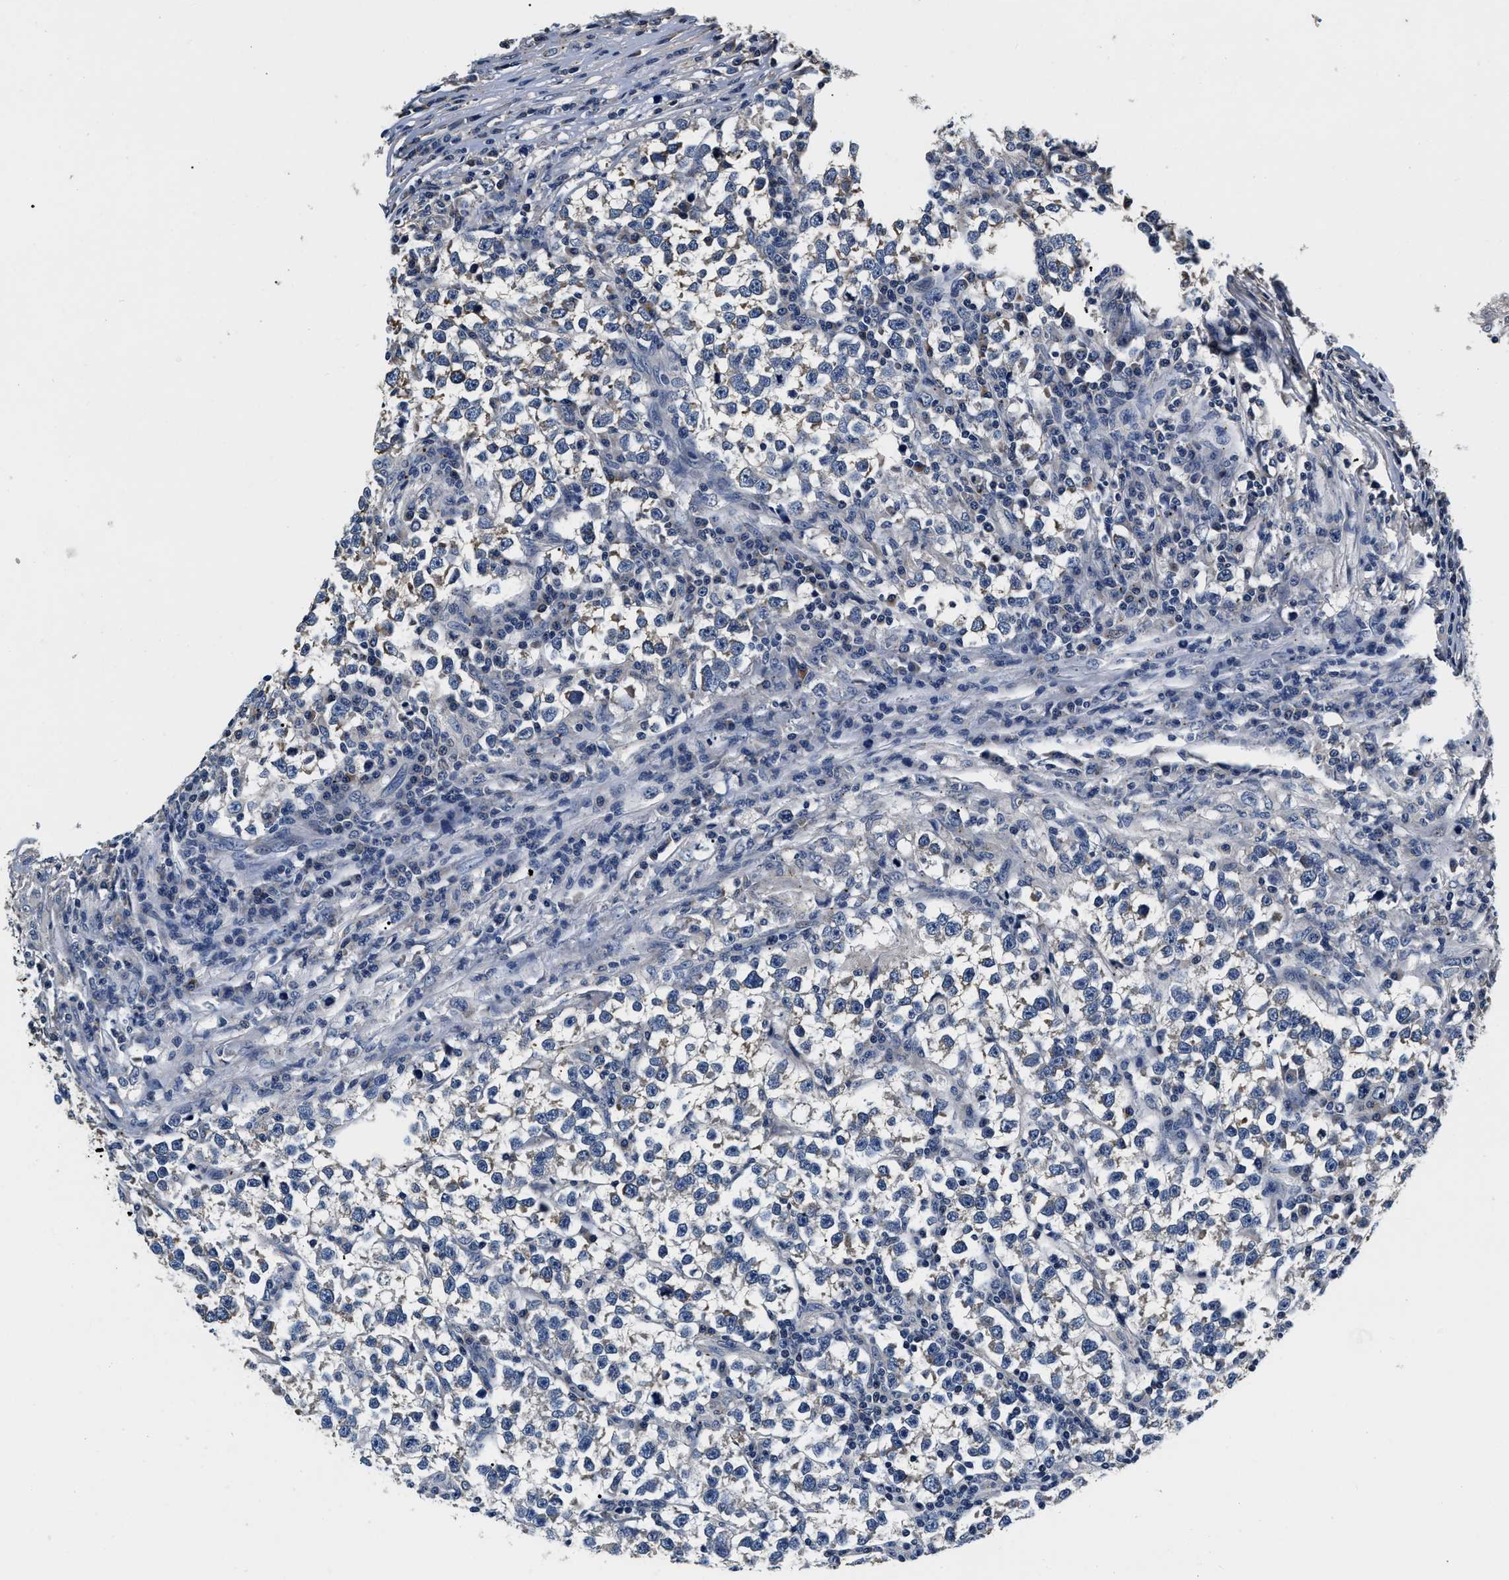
{"staining": {"intensity": "negative", "quantity": "none", "location": "none"}, "tissue": "testis cancer", "cell_type": "Tumor cells", "image_type": "cancer", "snomed": [{"axis": "morphology", "description": "Normal tissue, NOS"}, {"axis": "morphology", "description": "Seminoma, NOS"}, {"axis": "topography", "description": "Testis"}], "caption": "Tumor cells are negative for brown protein staining in testis cancer (seminoma).", "gene": "ABCG8", "patient": {"sex": "male", "age": 43}}